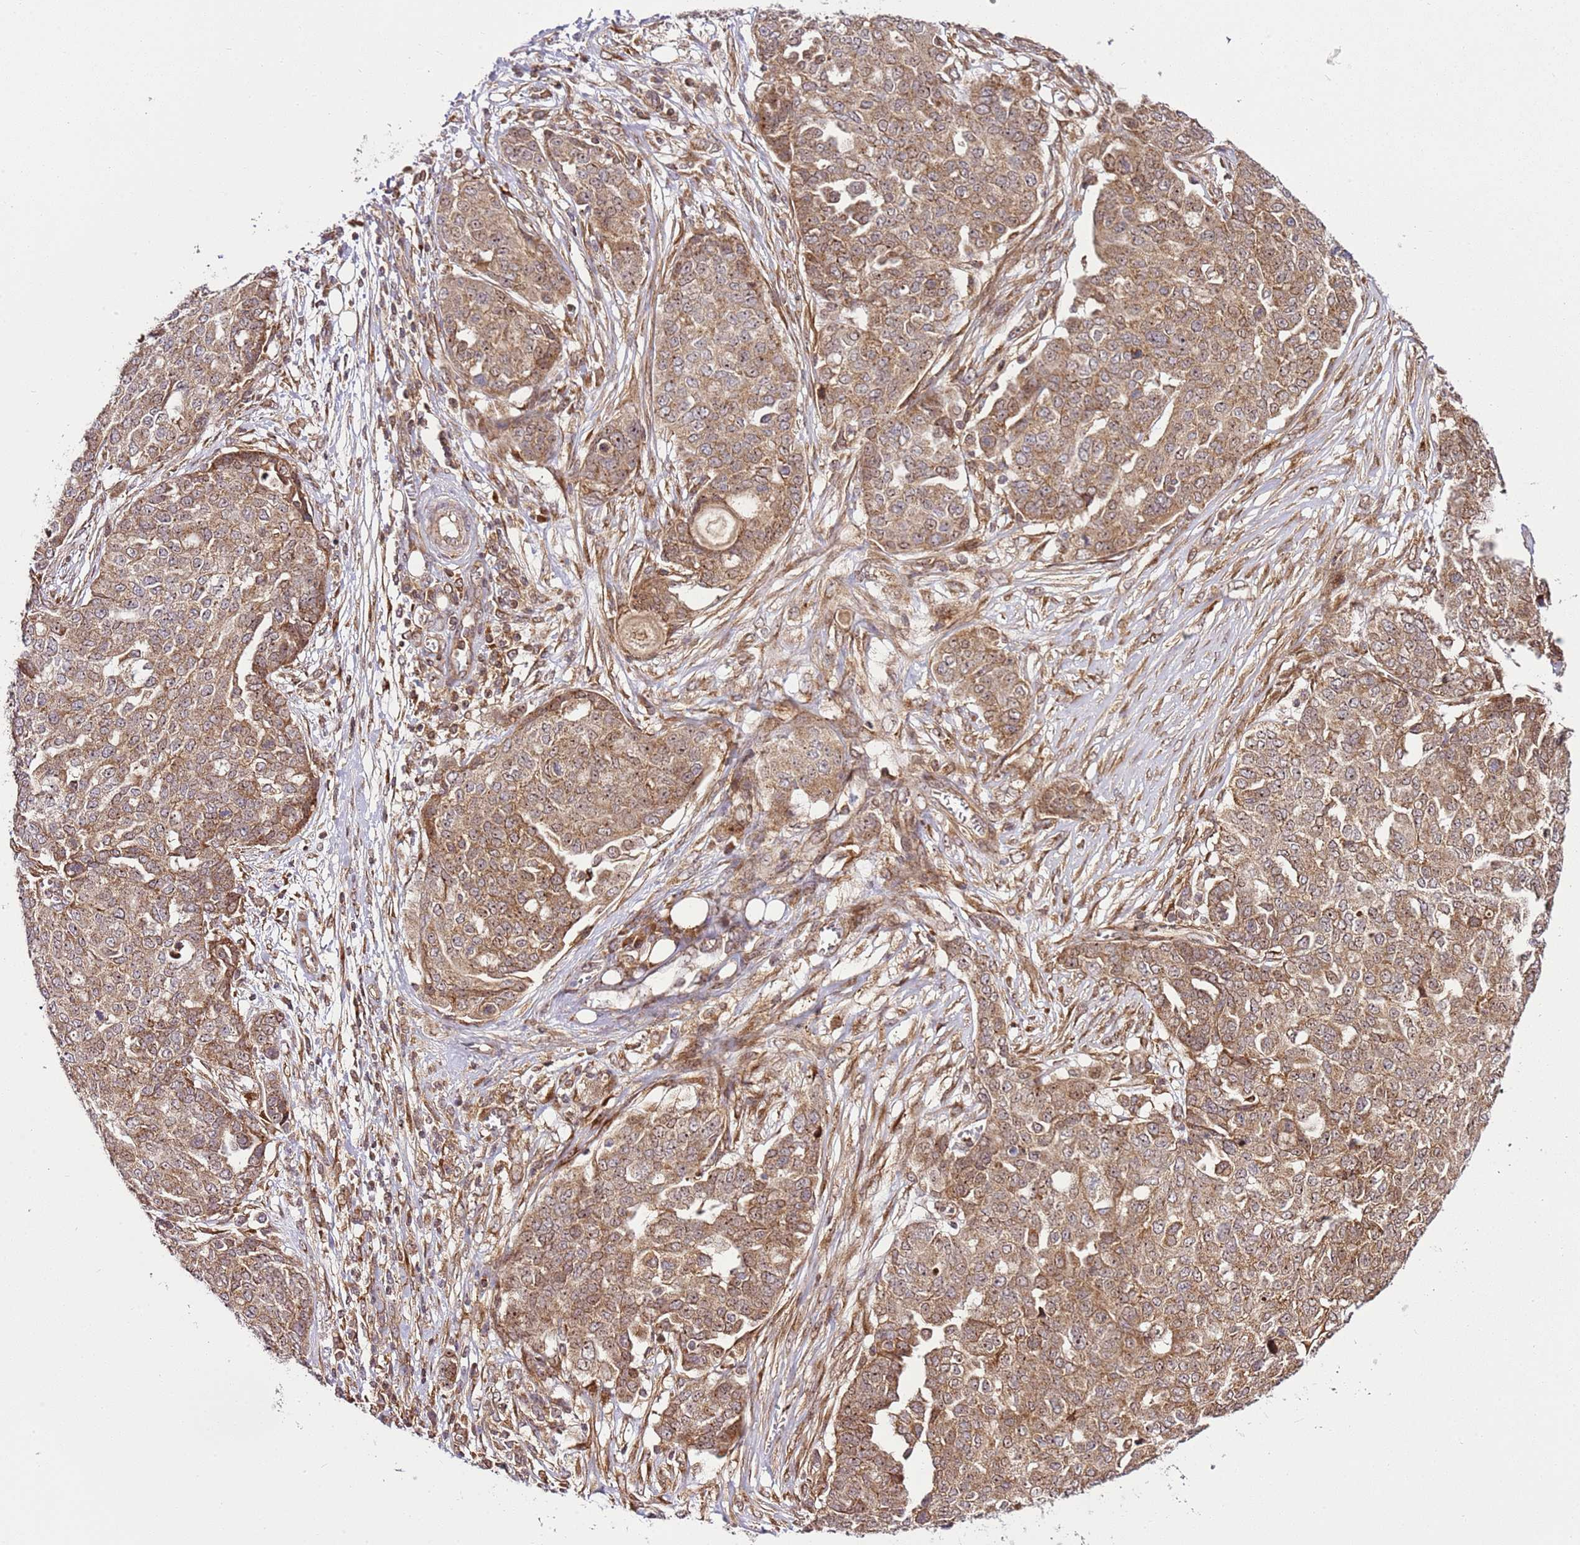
{"staining": {"intensity": "moderate", "quantity": ">75%", "location": "cytoplasmic/membranous"}, "tissue": "ovarian cancer", "cell_type": "Tumor cells", "image_type": "cancer", "snomed": [{"axis": "morphology", "description": "Cystadenocarcinoma, serous, NOS"}, {"axis": "topography", "description": "Soft tissue"}, {"axis": "topography", "description": "Ovary"}], "caption": "Tumor cells exhibit medium levels of moderate cytoplasmic/membranous staining in approximately >75% of cells in human serous cystadenocarcinoma (ovarian). Immunohistochemistry (ihc) stains the protein in brown and the nuclei are stained blue.", "gene": "RASA3", "patient": {"sex": "female", "age": 57}}